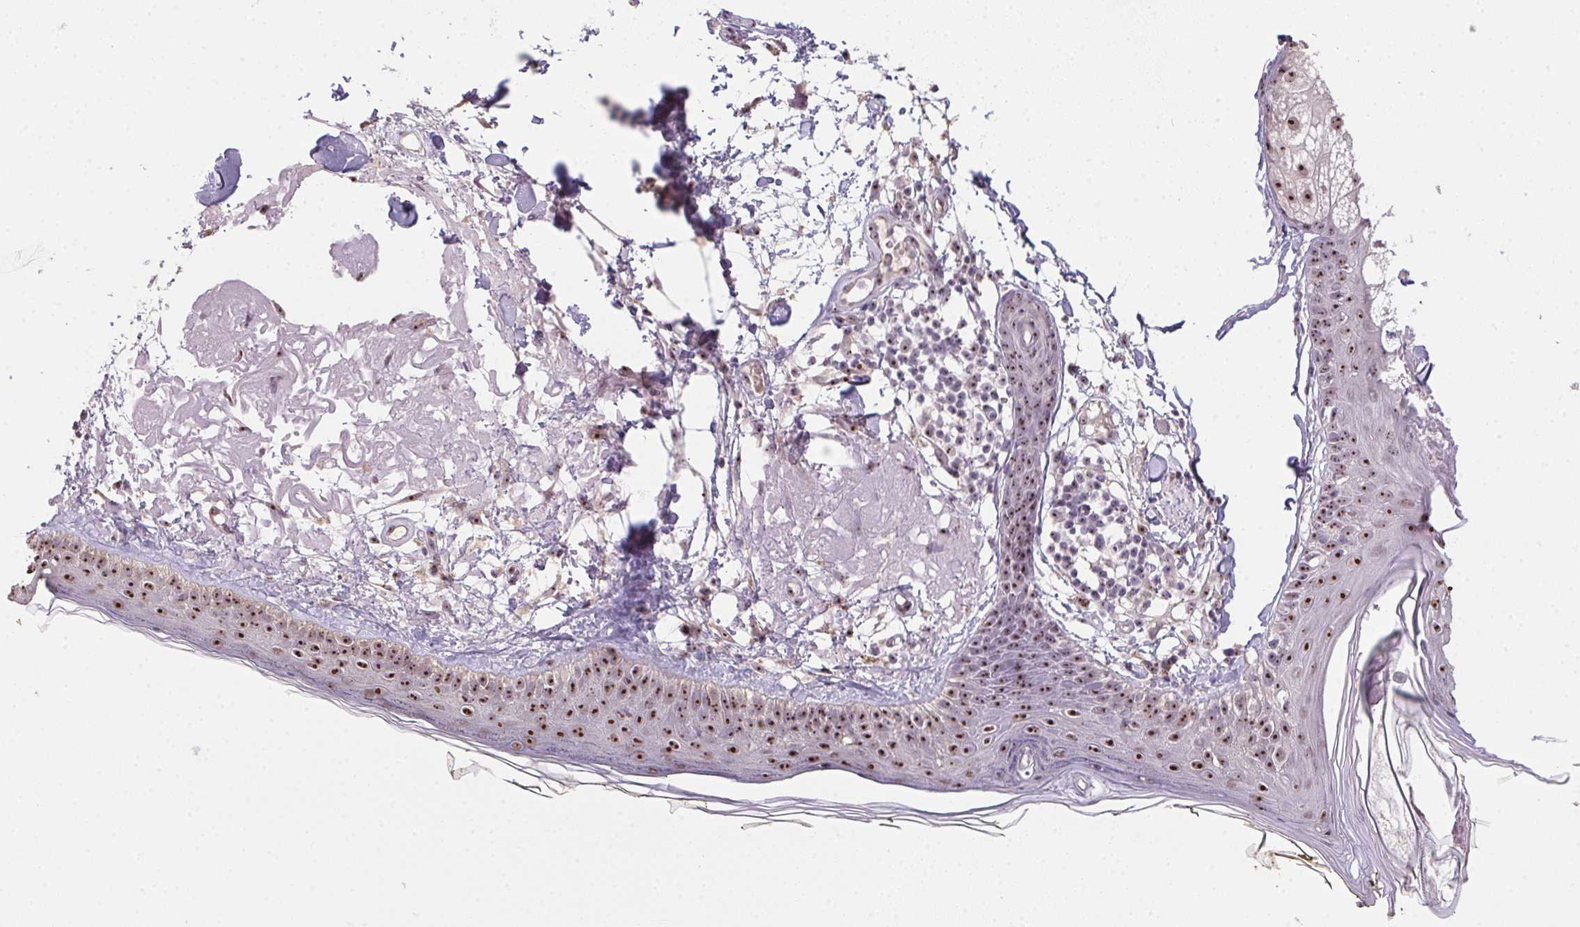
{"staining": {"intensity": "weak", "quantity": ">75%", "location": "nuclear"}, "tissue": "skin", "cell_type": "Fibroblasts", "image_type": "normal", "snomed": [{"axis": "morphology", "description": "Normal tissue, NOS"}, {"axis": "topography", "description": "Skin"}], "caption": "Protein analysis of normal skin exhibits weak nuclear positivity in approximately >75% of fibroblasts. (Stains: DAB in brown, nuclei in blue, Microscopy: brightfield microscopy at high magnification).", "gene": "BATF2", "patient": {"sex": "male", "age": 76}}